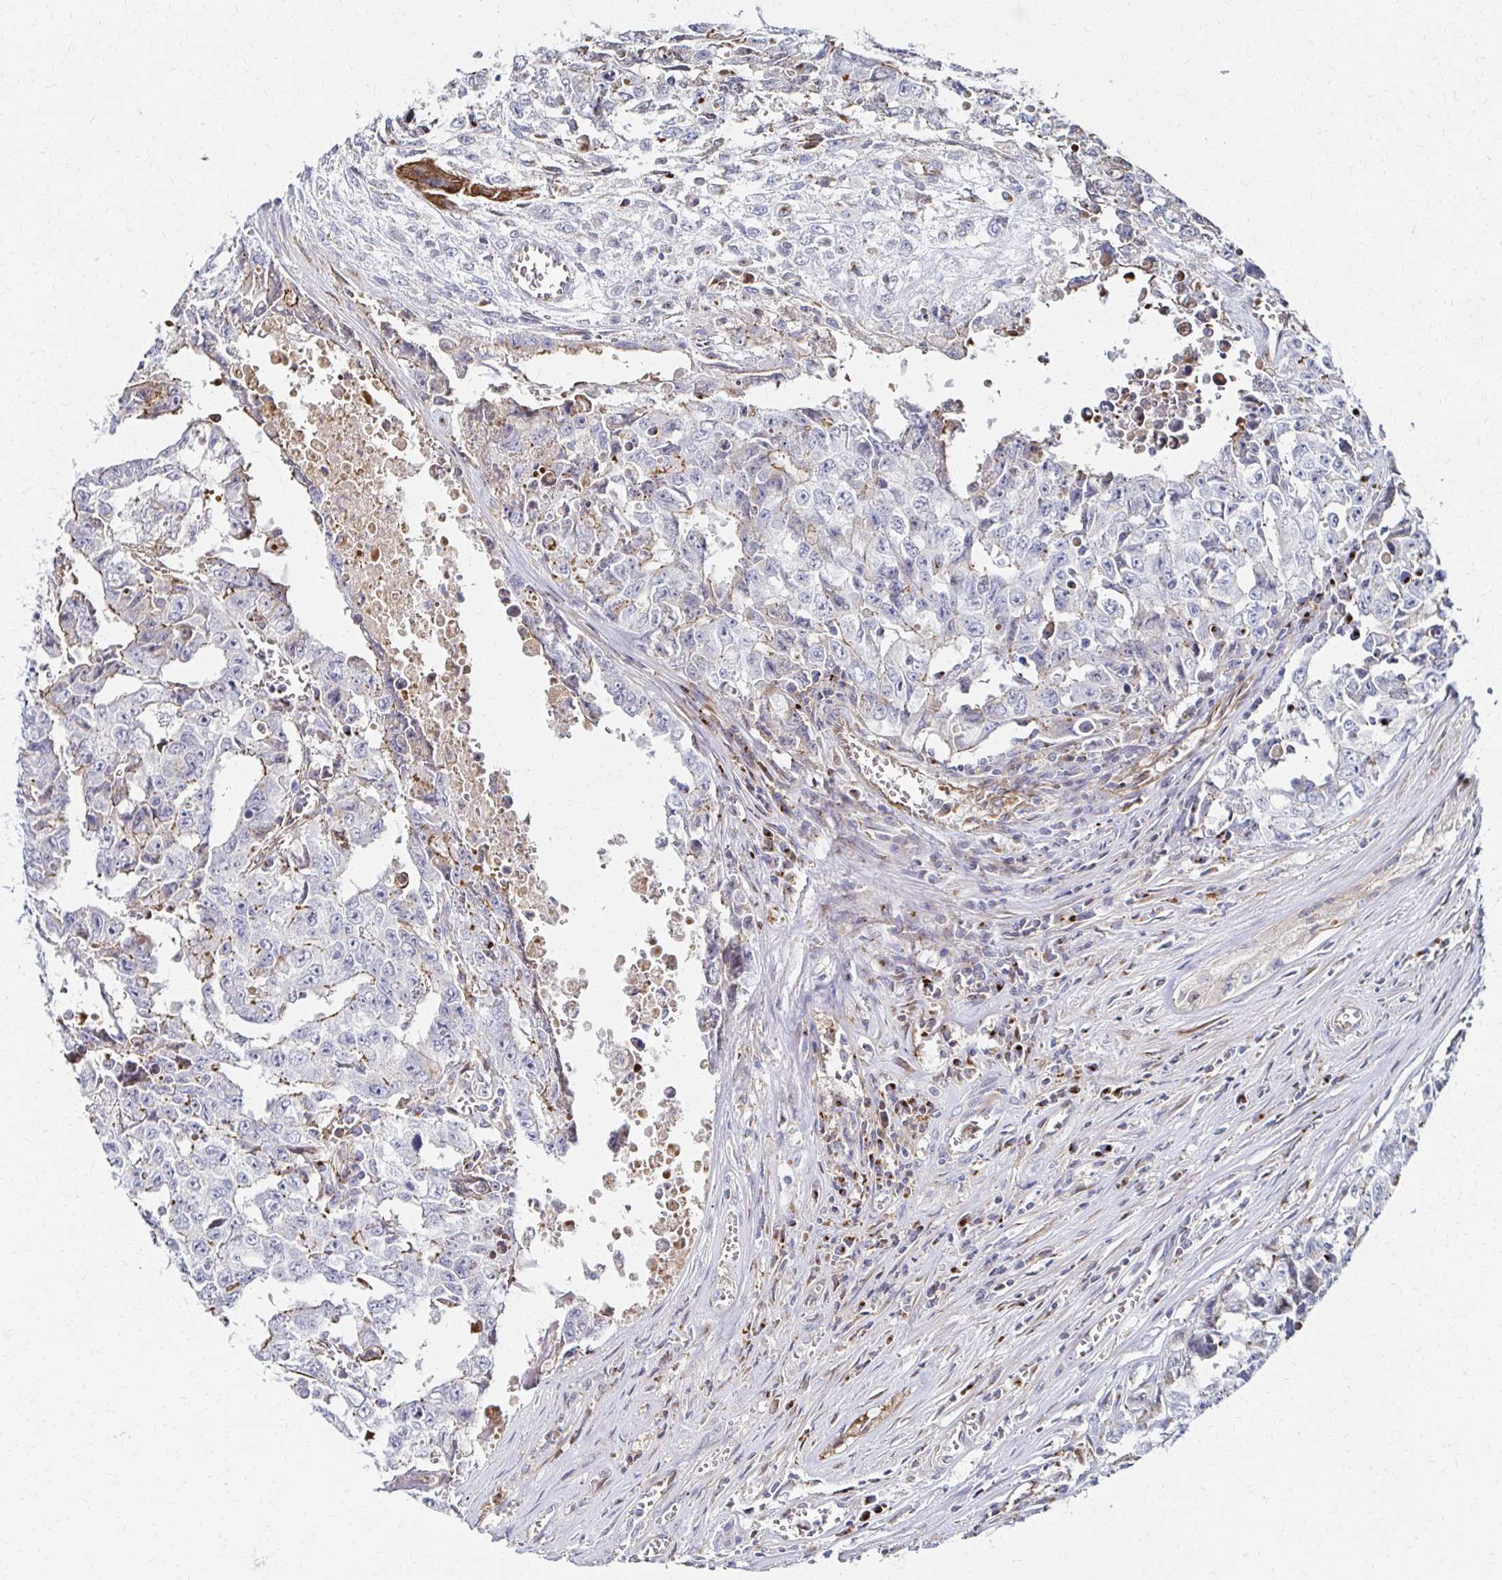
{"staining": {"intensity": "moderate", "quantity": "<25%", "location": "cytoplasmic/membranous"}, "tissue": "testis cancer", "cell_type": "Tumor cells", "image_type": "cancer", "snomed": [{"axis": "morphology", "description": "Carcinoma, Embryonal, NOS"}, {"axis": "topography", "description": "Testis"}], "caption": "DAB immunohistochemical staining of human testis embryonal carcinoma demonstrates moderate cytoplasmic/membranous protein staining in approximately <25% of tumor cells.", "gene": "MAN1A1", "patient": {"sex": "male", "age": 24}}